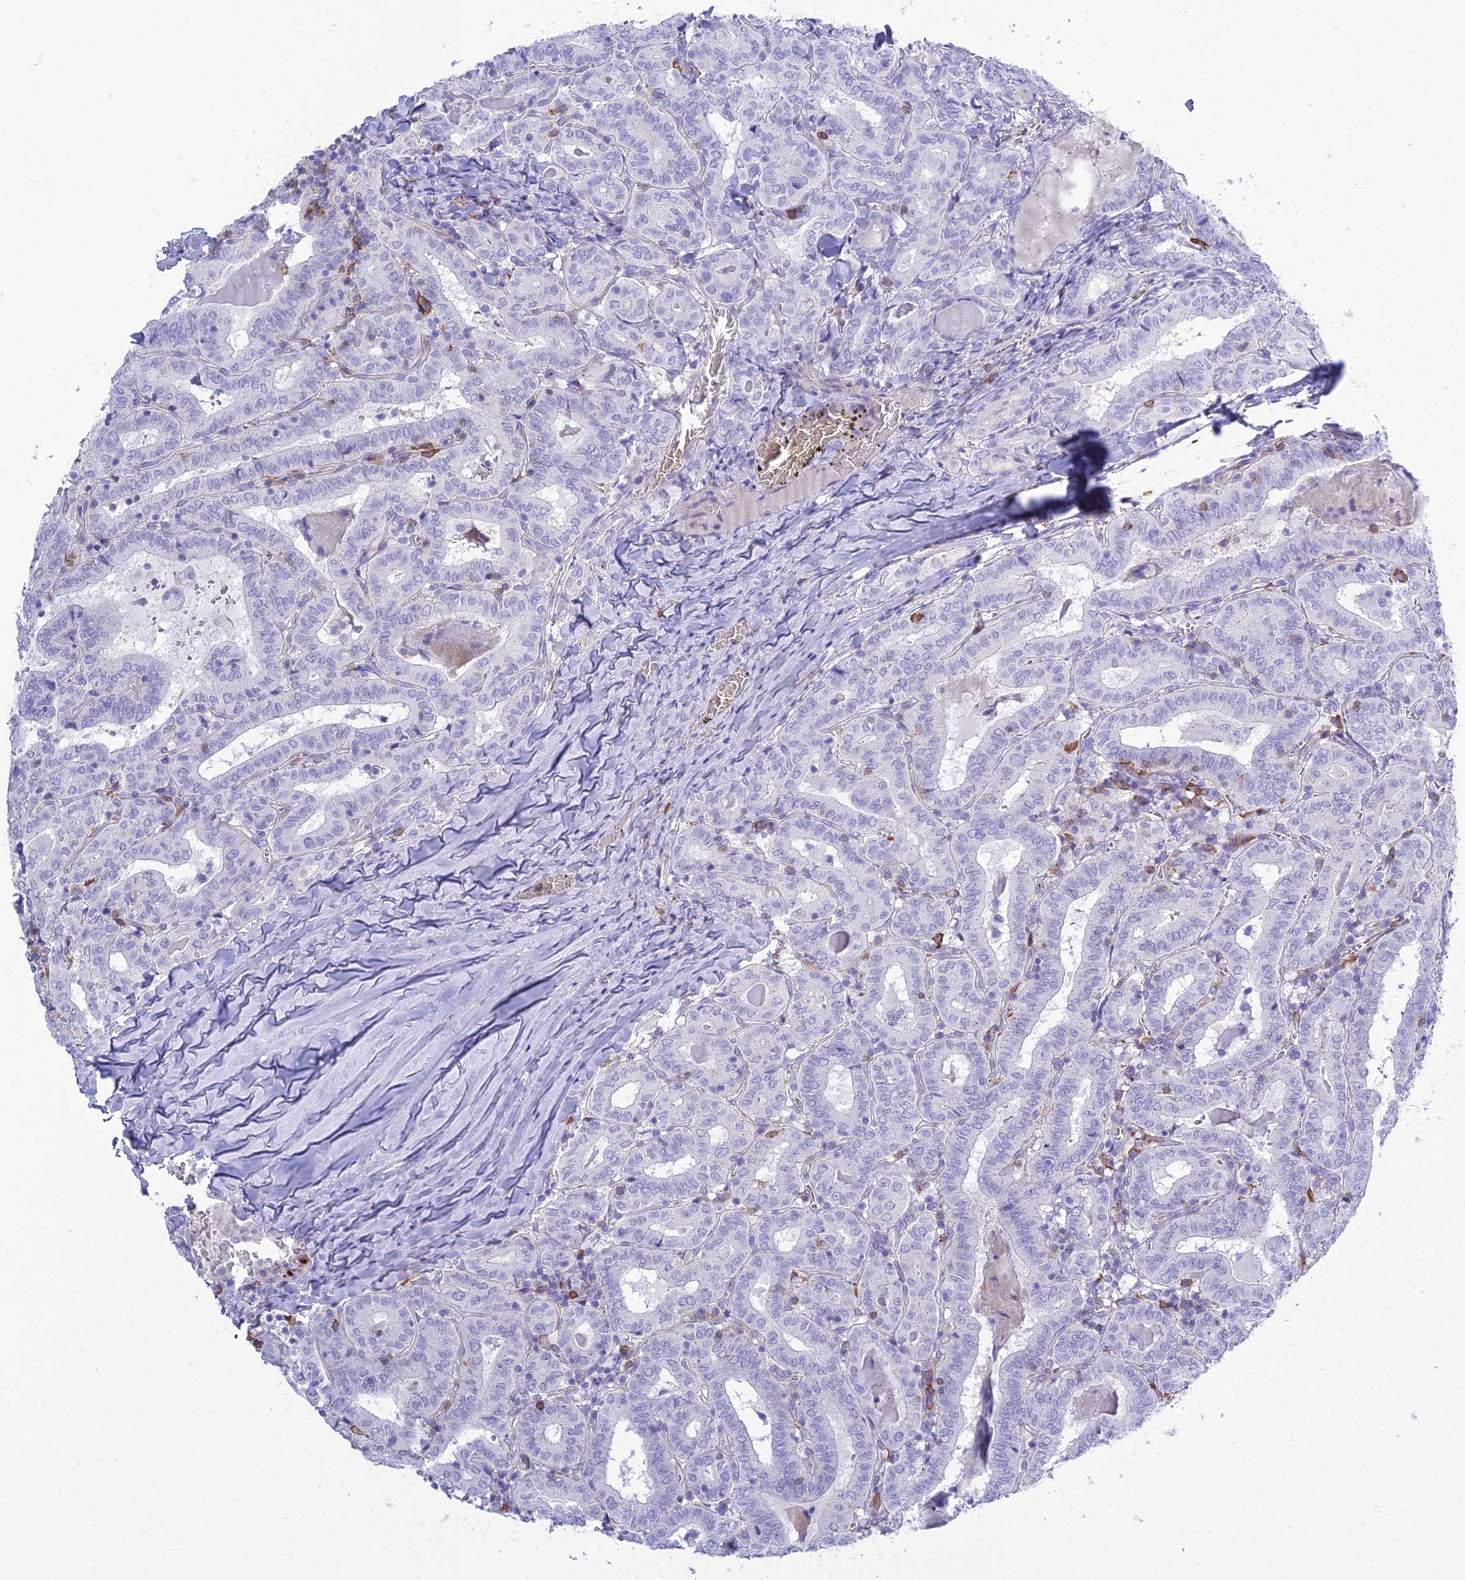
{"staining": {"intensity": "negative", "quantity": "none", "location": "none"}, "tissue": "thyroid cancer", "cell_type": "Tumor cells", "image_type": "cancer", "snomed": [{"axis": "morphology", "description": "Papillary adenocarcinoma, NOS"}, {"axis": "topography", "description": "Thyroid gland"}], "caption": "An IHC histopathology image of thyroid cancer (papillary adenocarcinoma) is shown. There is no staining in tumor cells of thyroid cancer (papillary adenocarcinoma).", "gene": "OR1Q1", "patient": {"sex": "female", "age": 72}}